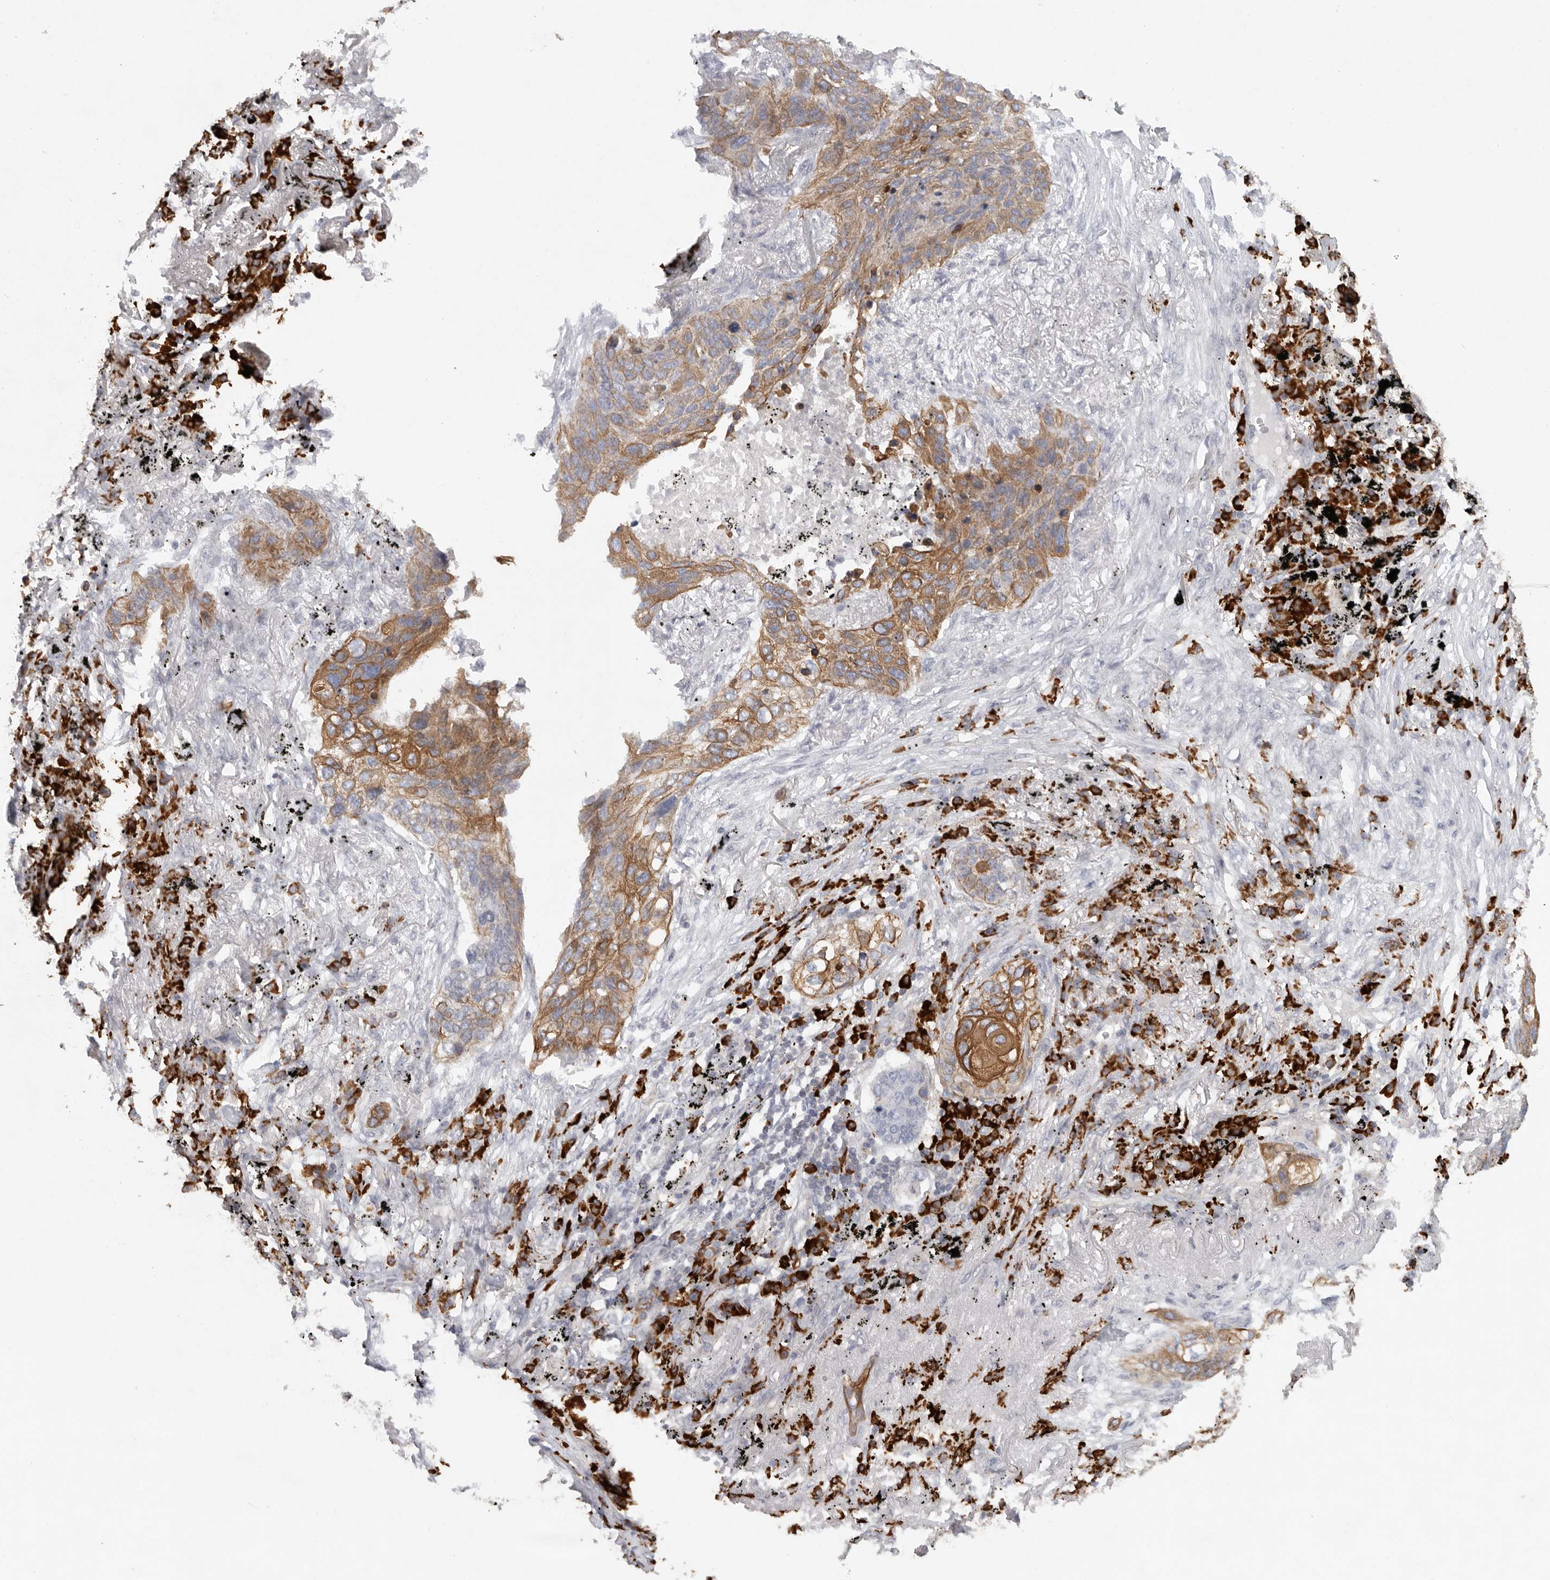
{"staining": {"intensity": "moderate", "quantity": ">75%", "location": "cytoplasmic/membranous"}, "tissue": "lung cancer", "cell_type": "Tumor cells", "image_type": "cancer", "snomed": [{"axis": "morphology", "description": "Squamous cell carcinoma, NOS"}, {"axis": "topography", "description": "Lung"}], "caption": "Lung cancer (squamous cell carcinoma) stained for a protein shows moderate cytoplasmic/membranous positivity in tumor cells.", "gene": "TMEM69", "patient": {"sex": "female", "age": 63}}